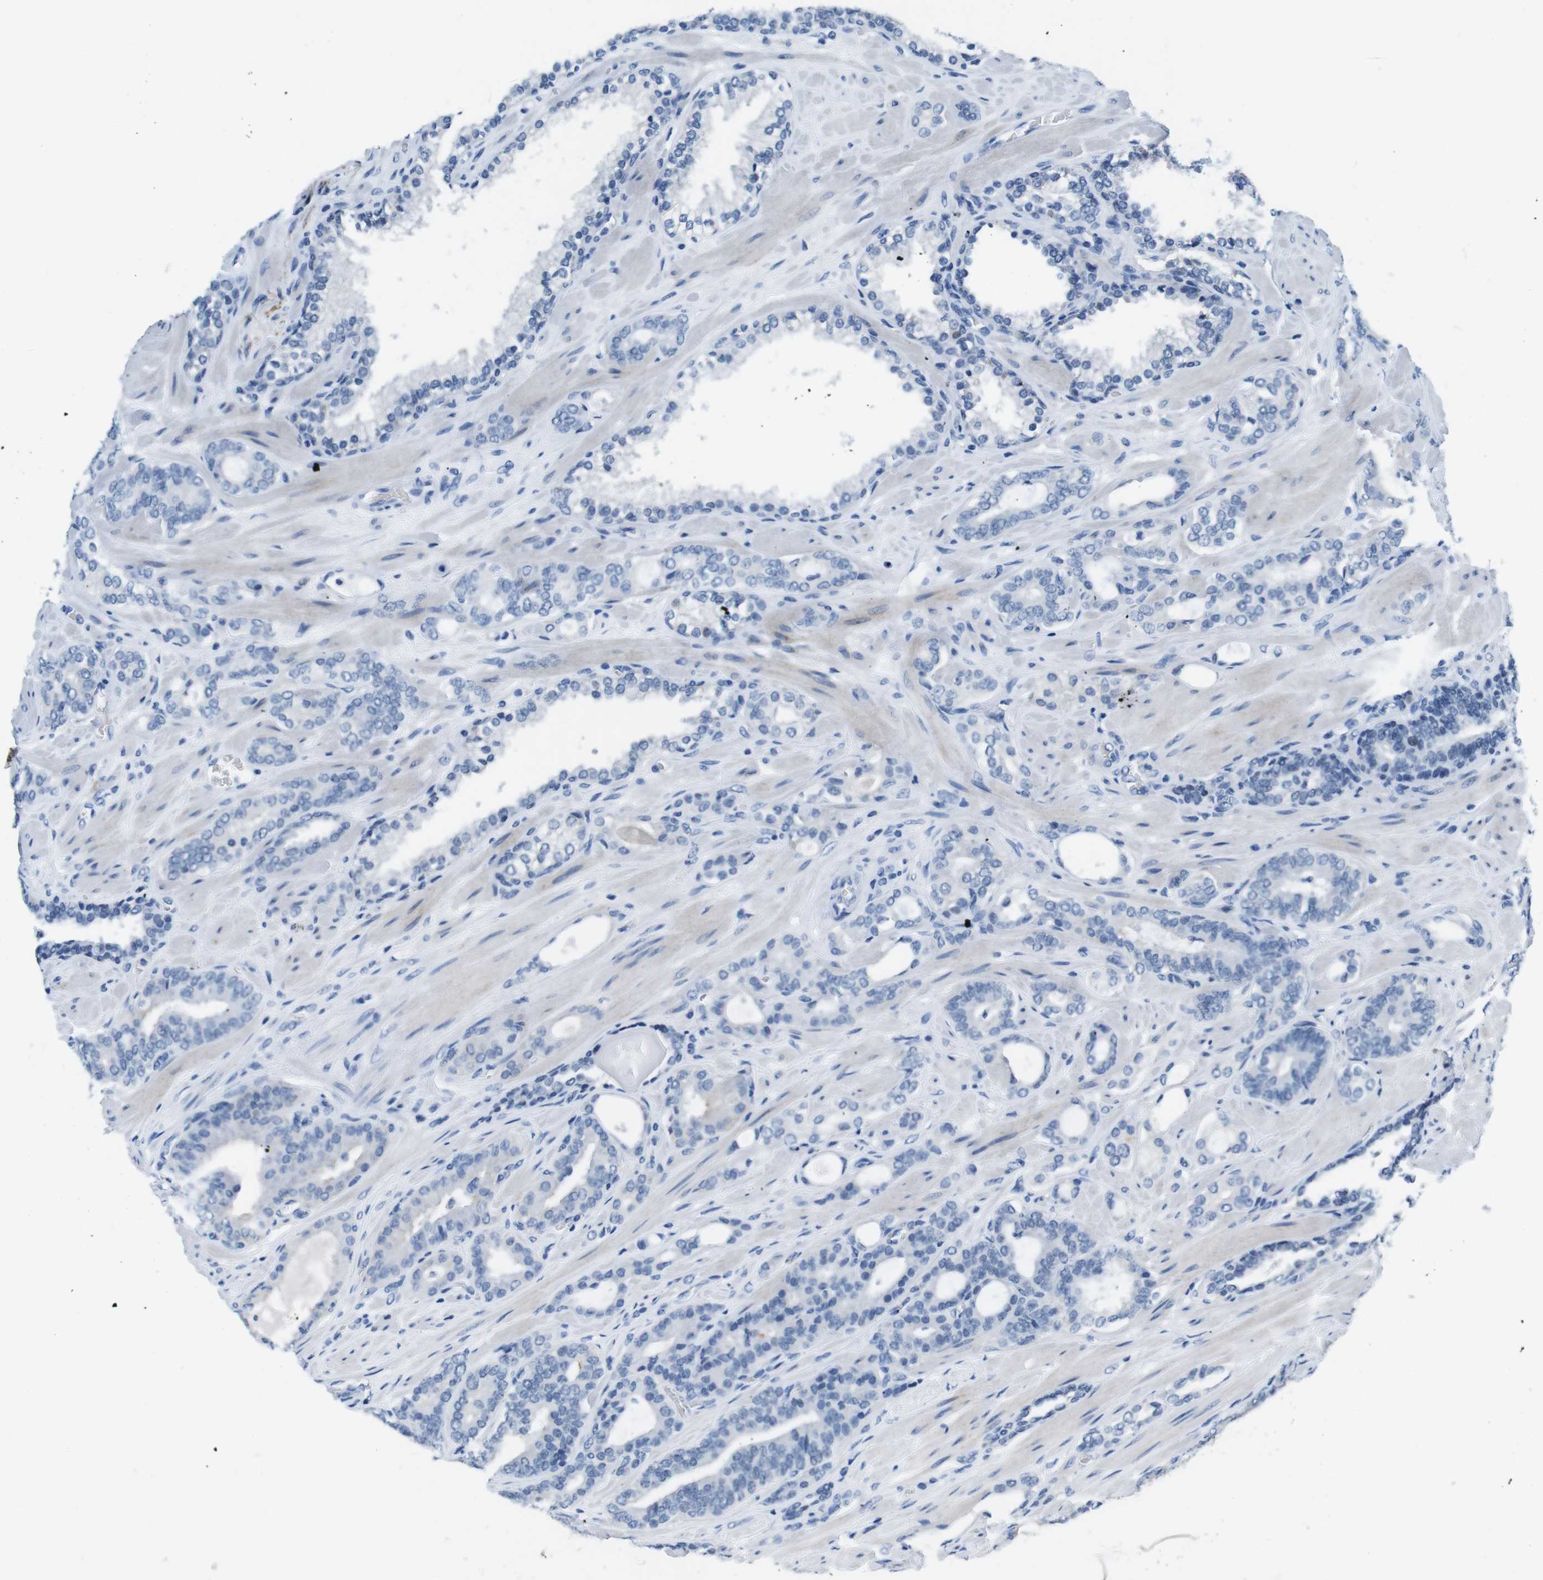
{"staining": {"intensity": "negative", "quantity": "none", "location": "none"}, "tissue": "prostate cancer", "cell_type": "Tumor cells", "image_type": "cancer", "snomed": [{"axis": "morphology", "description": "Adenocarcinoma, Low grade"}, {"axis": "topography", "description": "Prostate"}], "caption": "A high-resolution micrograph shows immunohistochemistry staining of adenocarcinoma (low-grade) (prostate), which shows no significant staining in tumor cells.", "gene": "TFAP2C", "patient": {"sex": "male", "age": 63}}